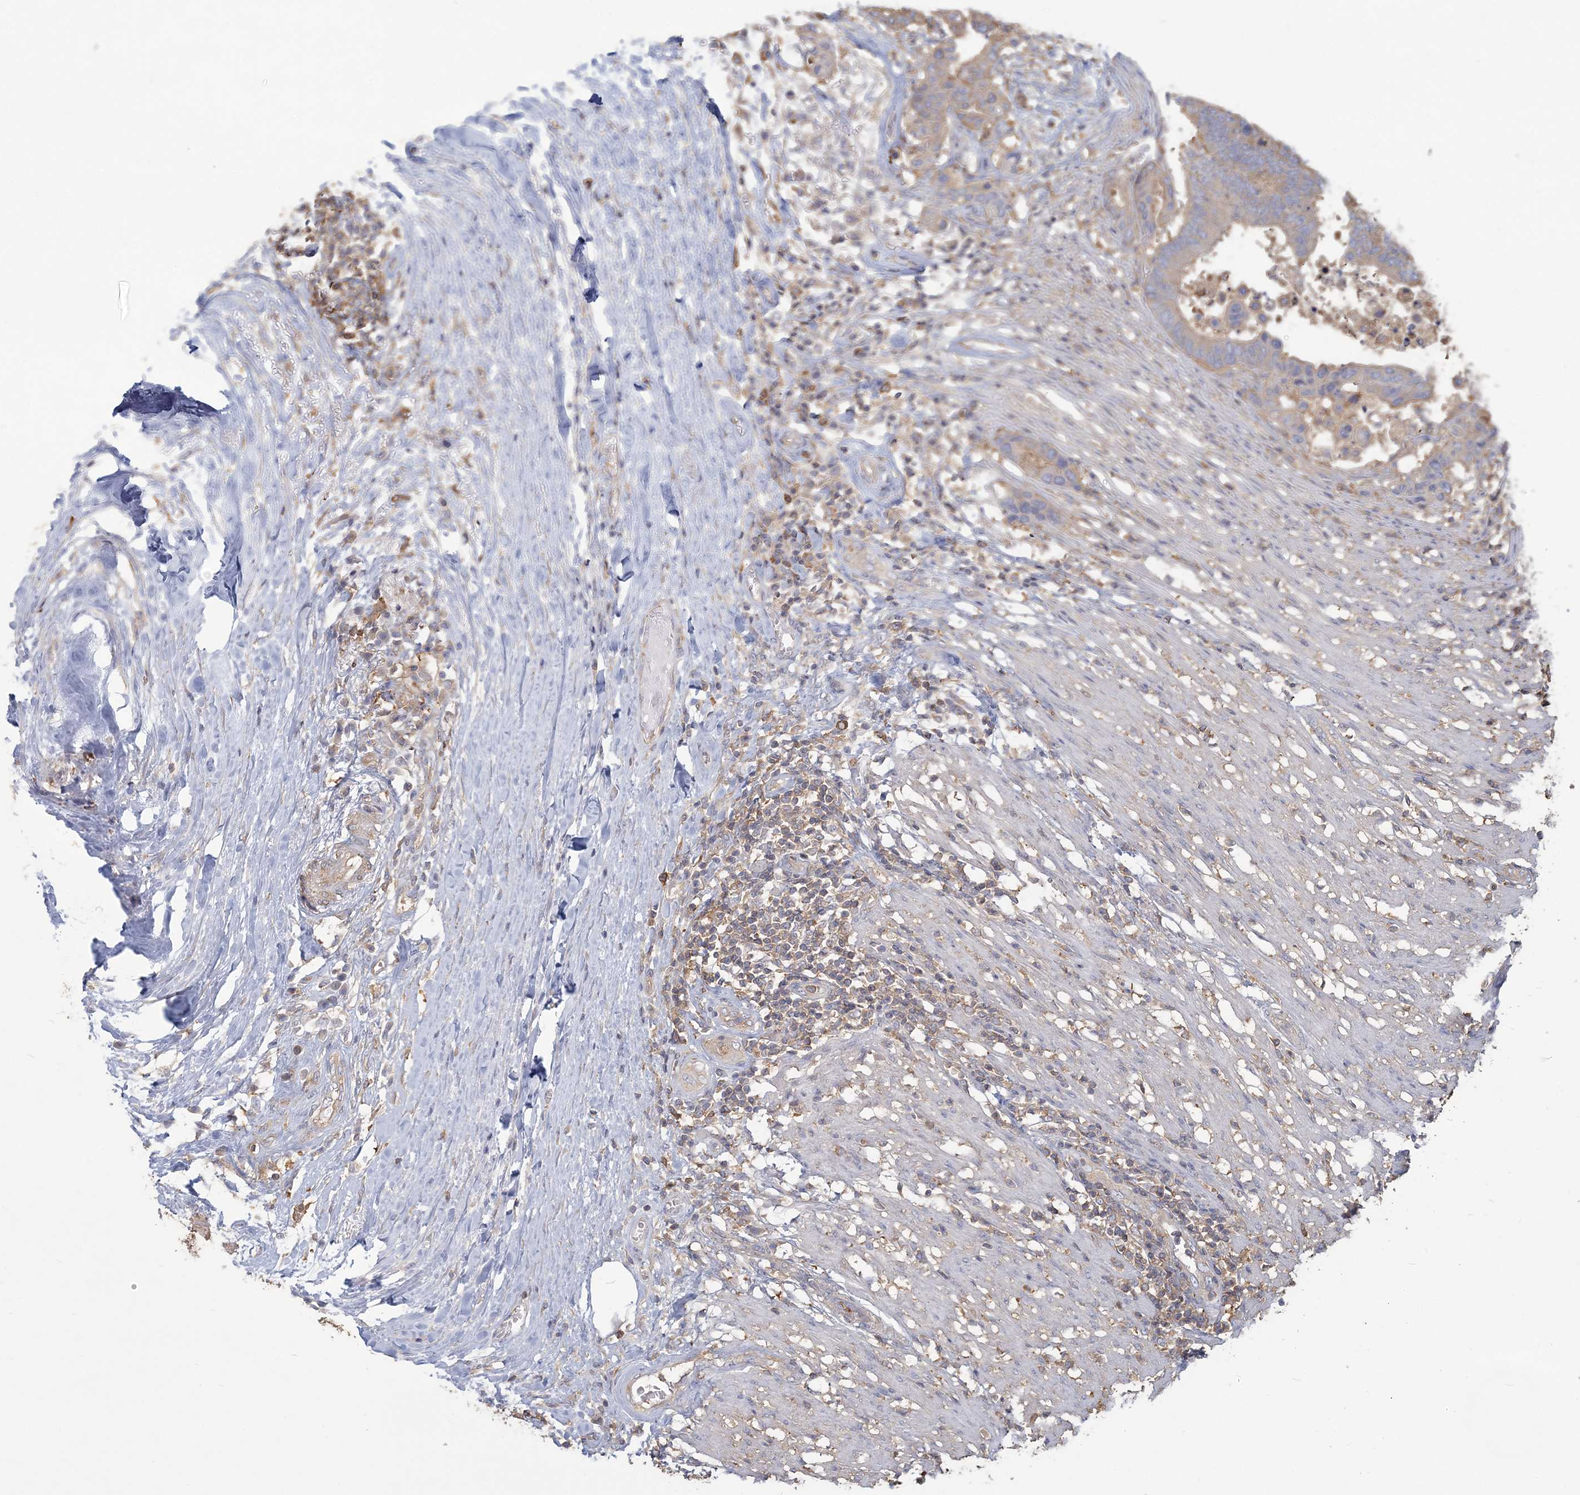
{"staining": {"intensity": "weak", "quantity": "<25%", "location": "cytoplasmic/membranous"}, "tissue": "colorectal cancer", "cell_type": "Tumor cells", "image_type": "cancer", "snomed": [{"axis": "morphology", "description": "Normal tissue, NOS"}, {"axis": "morphology", "description": "Adenocarcinoma, NOS"}, {"axis": "topography", "description": "Colon"}], "caption": "The histopathology image reveals no significant positivity in tumor cells of adenocarcinoma (colorectal).", "gene": "ANKS1A", "patient": {"sex": "male", "age": 82}}